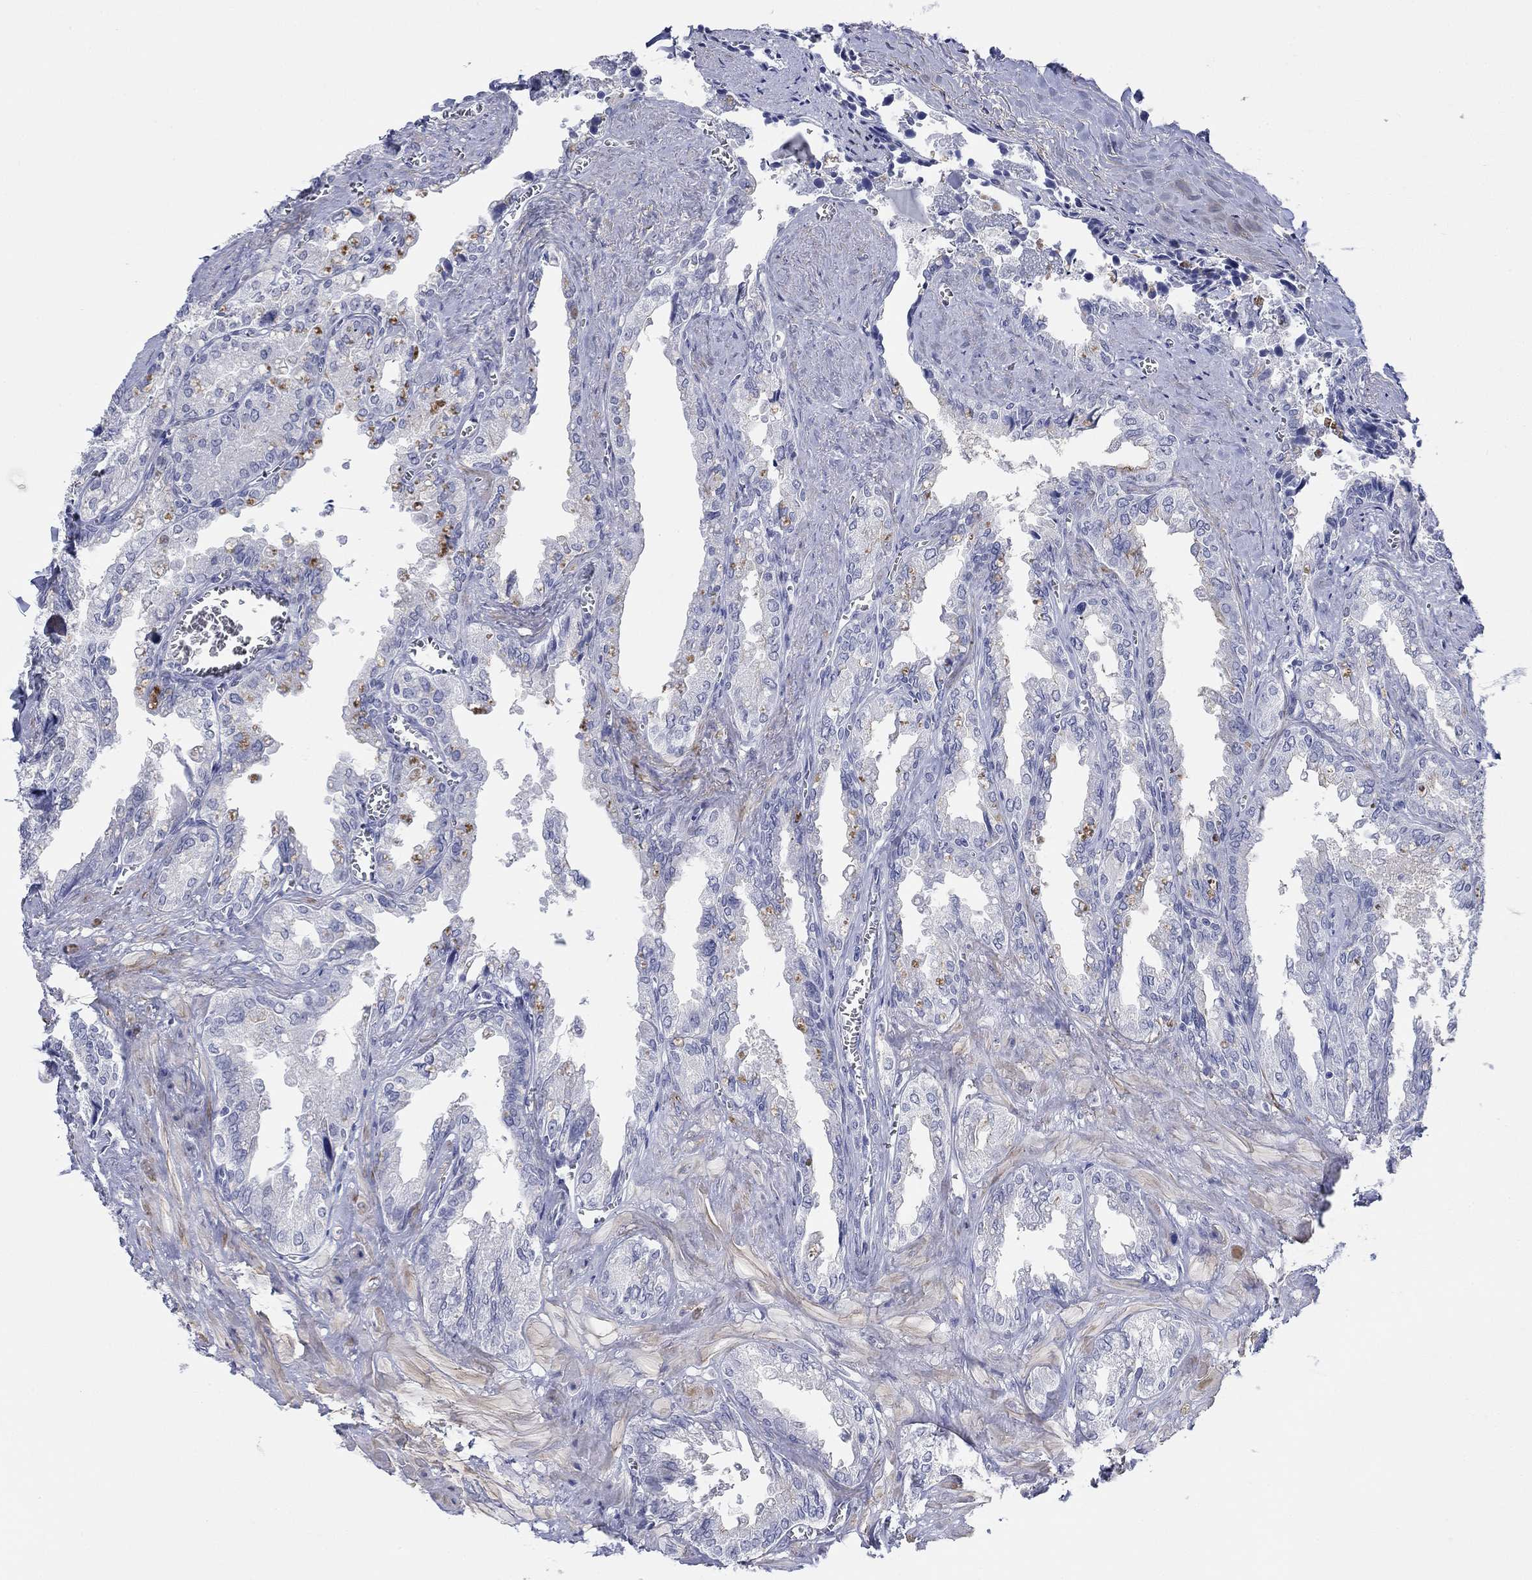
{"staining": {"intensity": "negative", "quantity": "none", "location": "none"}, "tissue": "seminal vesicle", "cell_type": "Glandular cells", "image_type": "normal", "snomed": [{"axis": "morphology", "description": "Normal tissue, NOS"}, {"axis": "topography", "description": "Seminal veicle"}], "caption": "An image of human seminal vesicle is negative for staining in glandular cells. Brightfield microscopy of immunohistochemistry (IHC) stained with DAB (3,3'-diaminobenzidine) (brown) and hematoxylin (blue), captured at high magnification.", "gene": "PDYN", "patient": {"sex": "male", "age": 67}}